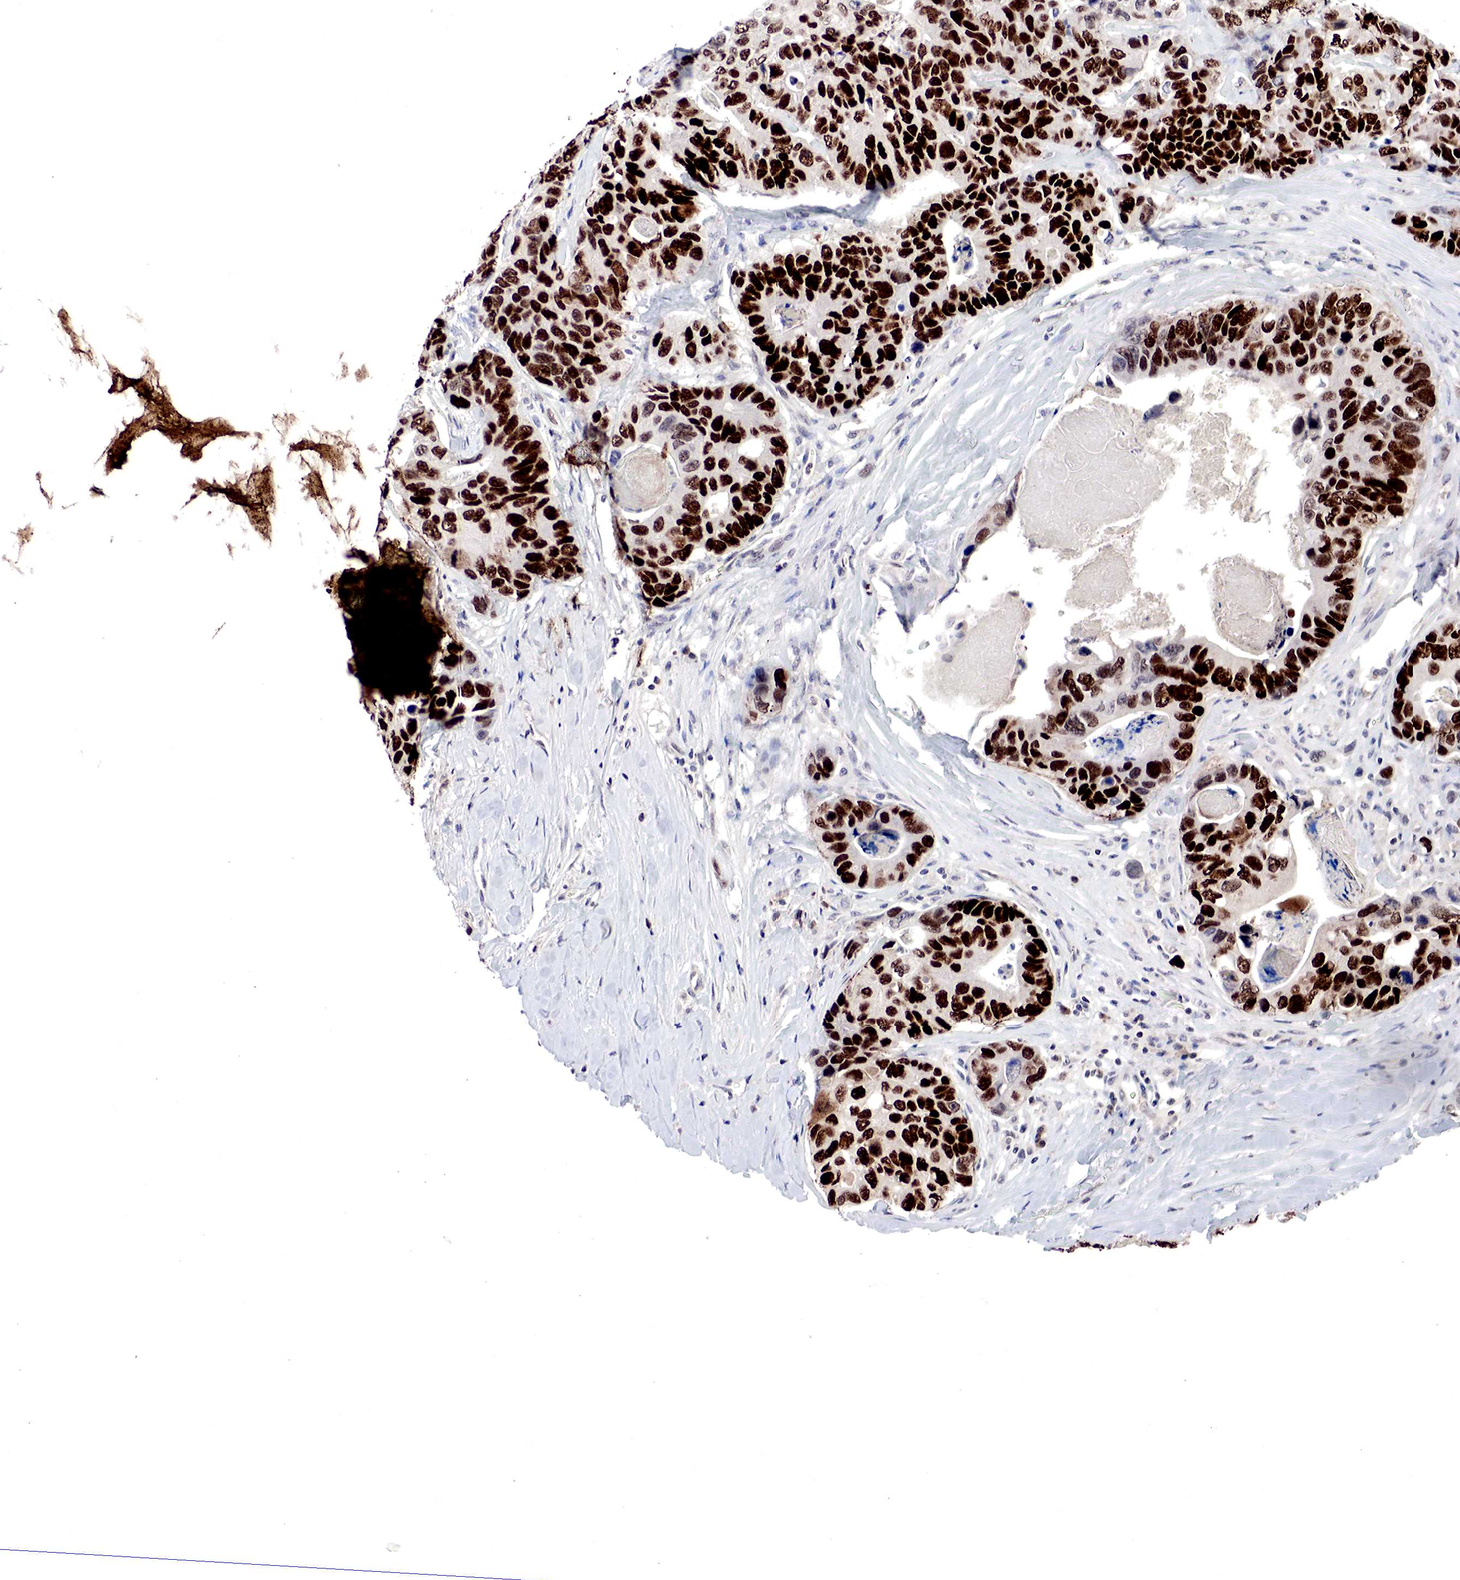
{"staining": {"intensity": "strong", "quantity": ">75%", "location": "nuclear"}, "tissue": "colorectal cancer", "cell_type": "Tumor cells", "image_type": "cancer", "snomed": [{"axis": "morphology", "description": "Adenocarcinoma, NOS"}, {"axis": "topography", "description": "Colon"}], "caption": "This photomicrograph exhibits IHC staining of colorectal cancer (adenocarcinoma), with high strong nuclear staining in approximately >75% of tumor cells.", "gene": "DACH2", "patient": {"sex": "female", "age": 86}}